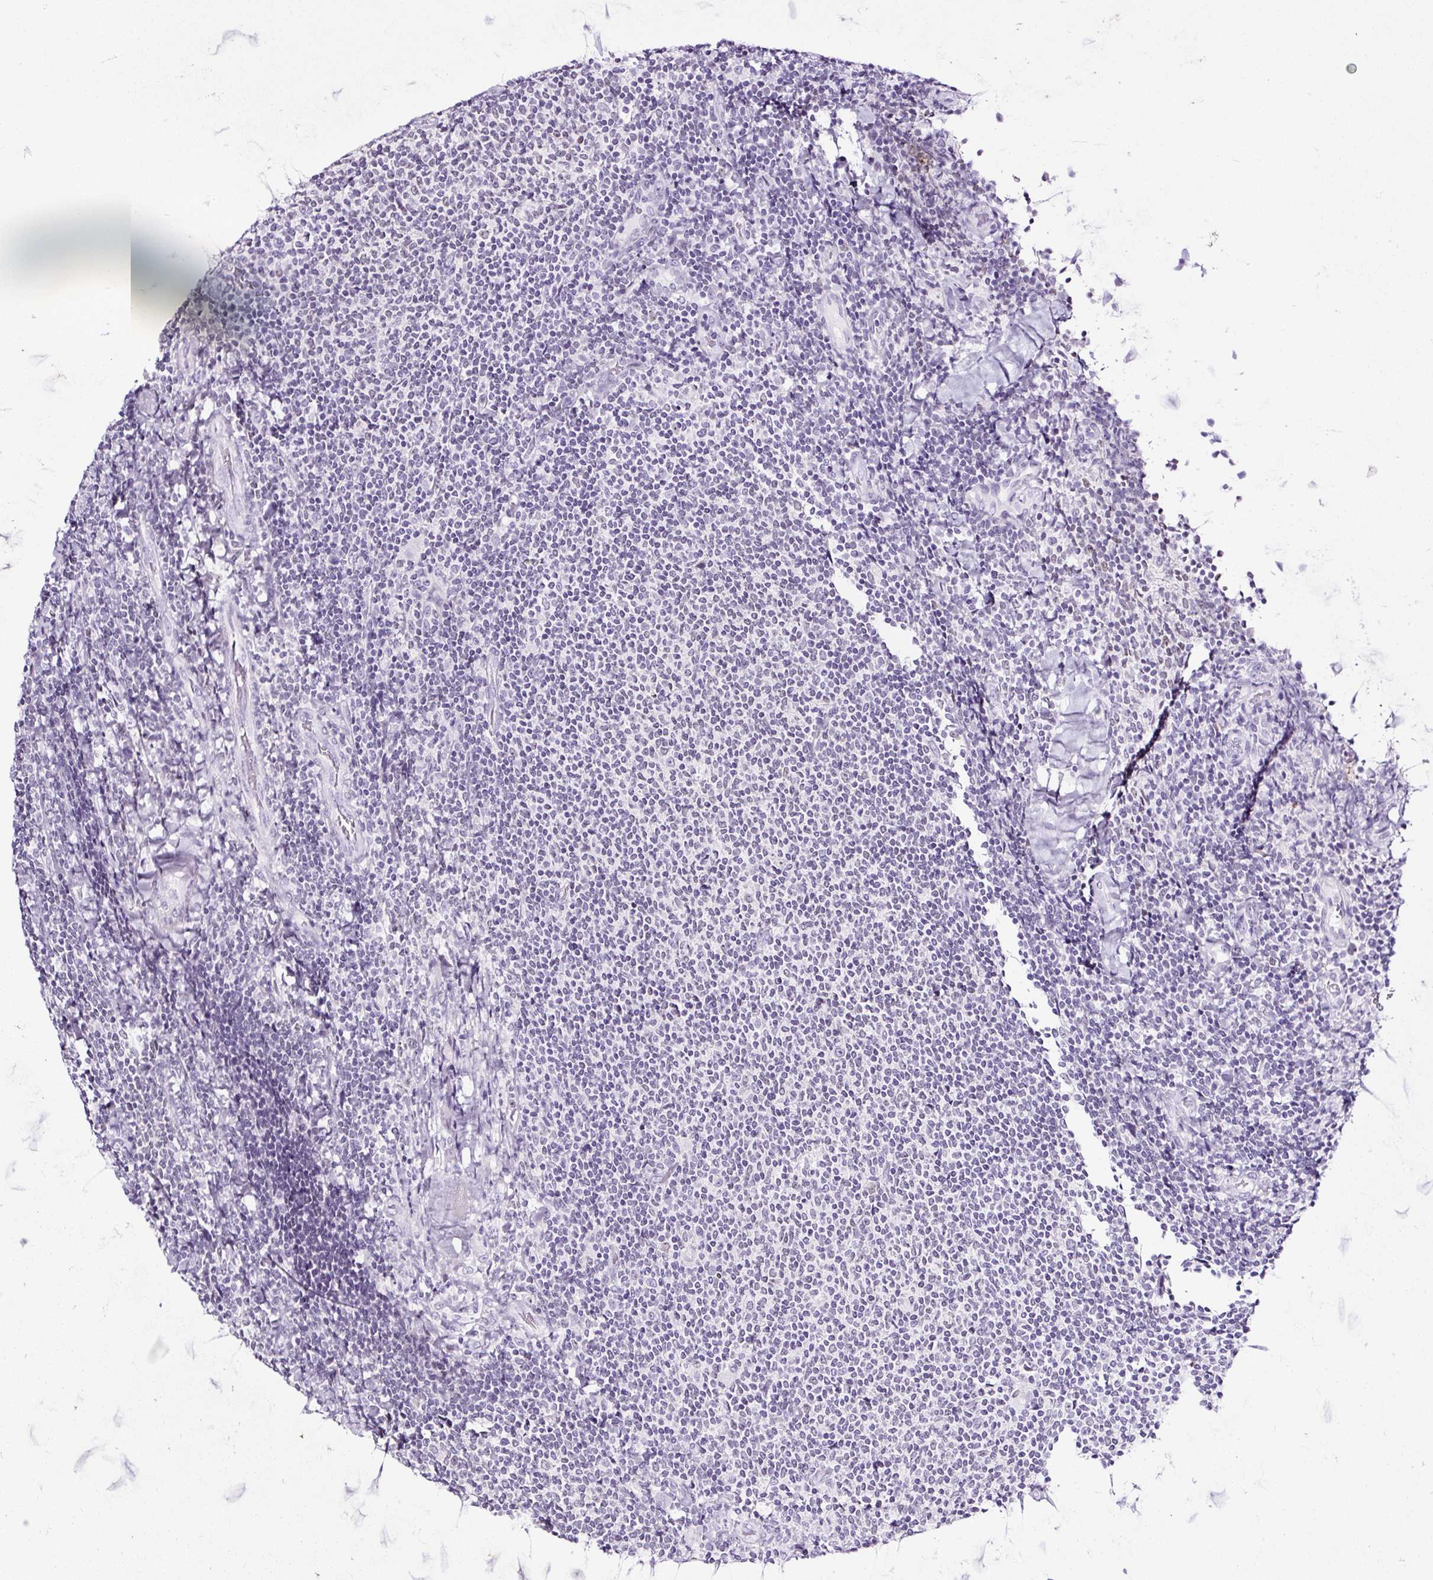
{"staining": {"intensity": "negative", "quantity": "none", "location": "none"}, "tissue": "lymphoma", "cell_type": "Tumor cells", "image_type": "cancer", "snomed": [{"axis": "morphology", "description": "Malignant lymphoma, non-Hodgkin's type, Low grade"}, {"axis": "topography", "description": "Lymph node"}], "caption": "Lymphoma stained for a protein using immunohistochemistry (IHC) exhibits no expression tumor cells.", "gene": "NPHS2", "patient": {"sex": "male", "age": 52}}